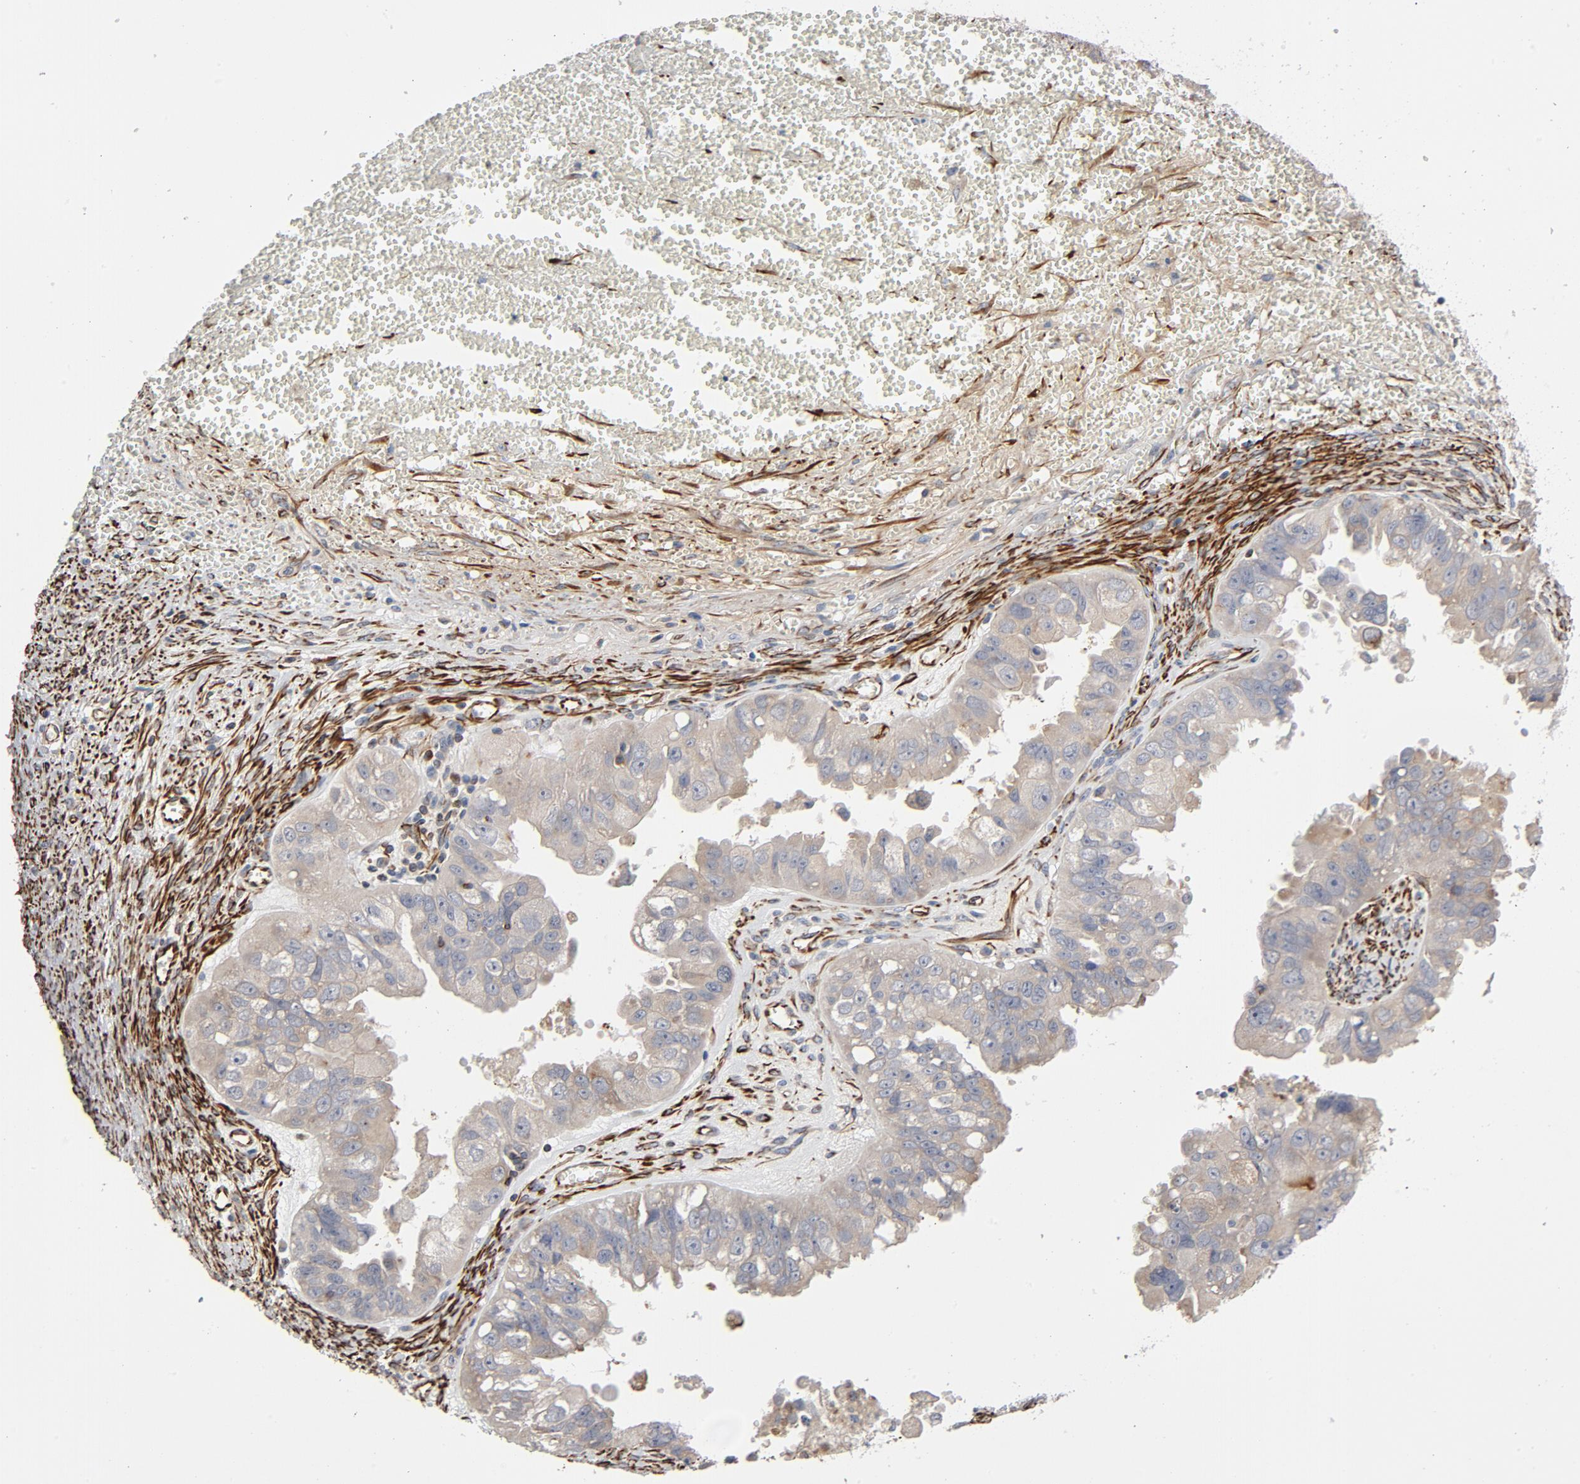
{"staining": {"intensity": "weak", "quantity": "25%-75%", "location": "cytoplasmic/membranous"}, "tissue": "ovarian cancer", "cell_type": "Tumor cells", "image_type": "cancer", "snomed": [{"axis": "morphology", "description": "Carcinoma, endometroid"}, {"axis": "topography", "description": "Ovary"}], "caption": "High-magnification brightfield microscopy of ovarian endometroid carcinoma stained with DAB (3,3'-diaminobenzidine) (brown) and counterstained with hematoxylin (blue). tumor cells exhibit weak cytoplasmic/membranous expression is seen in about25%-75% of cells.", "gene": "FAM118A", "patient": {"sex": "female", "age": 85}}